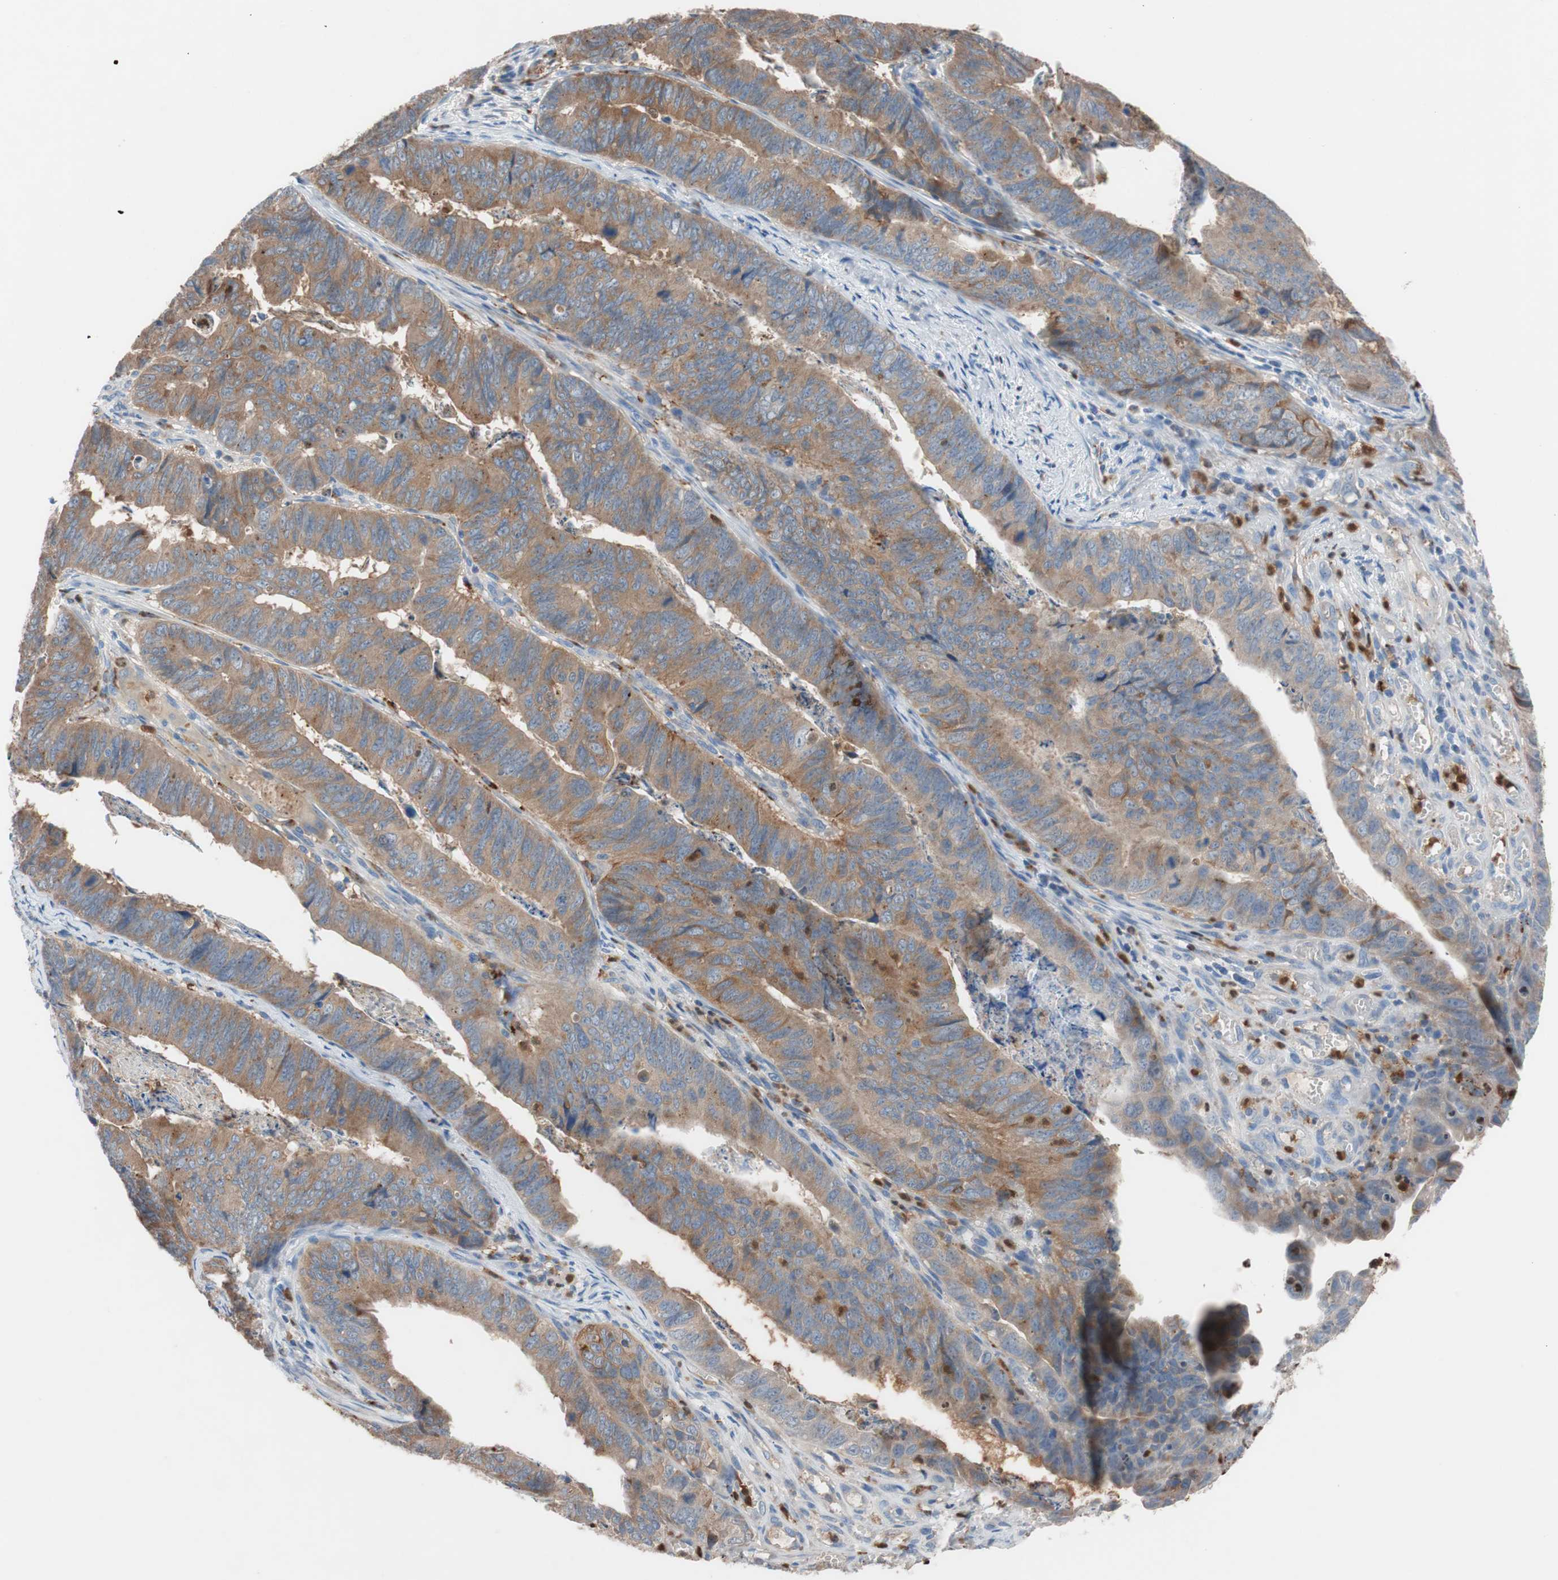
{"staining": {"intensity": "moderate", "quantity": ">75%", "location": "cytoplasmic/membranous"}, "tissue": "stomach cancer", "cell_type": "Tumor cells", "image_type": "cancer", "snomed": [{"axis": "morphology", "description": "Adenocarcinoma, NOS"}, {"axis": "topography", "description": "Stomach, lower"}], "caption": "Human stomach cancer (adenocarcinoma) stained for a protein (brown) reveals moderate cytoplasmic/membranous positive positivity in approximately >75% of tumor cells.", "gene": "CLEC4D", "patient": {"sex": "male", "age": 77}}